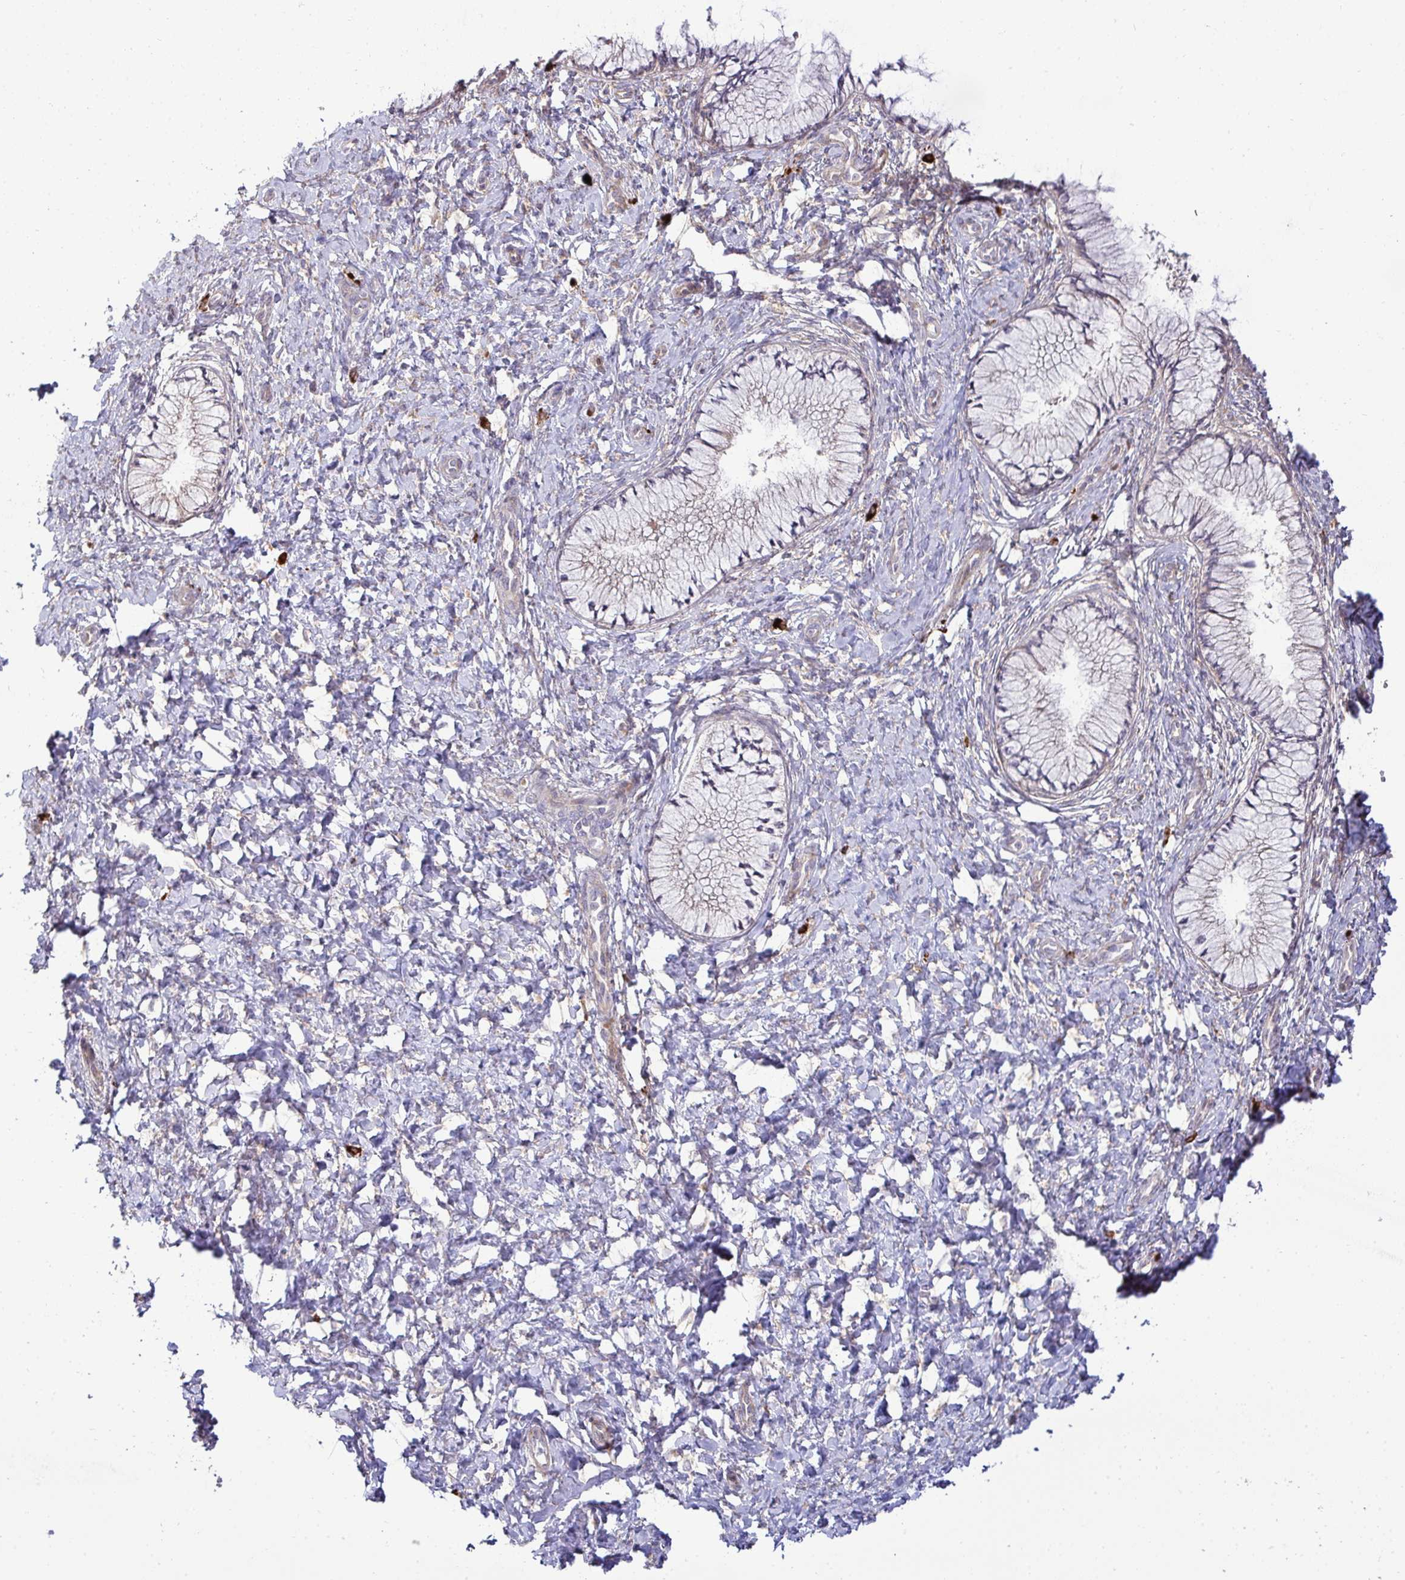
{"staining": {"intensity": "negative", "quantity": "none", "location": "none"}, "tissue": "cervix", "cell_type": "Glandular cells", "image_type": "normal", "snomed": [{"axis": "morphology", "description": "Normal tissue, NOS"}, {"axis": "topography", "description": "Cervix"}], "caption": "Immunohistochemistry (IHC) photomicrograph of unremarkable cervix: cervix stained with DAB reveals no significant protein positivity in glandular cells.", "gene": "SH2D1B", "patient": {"sex": "female", "age": 37}}